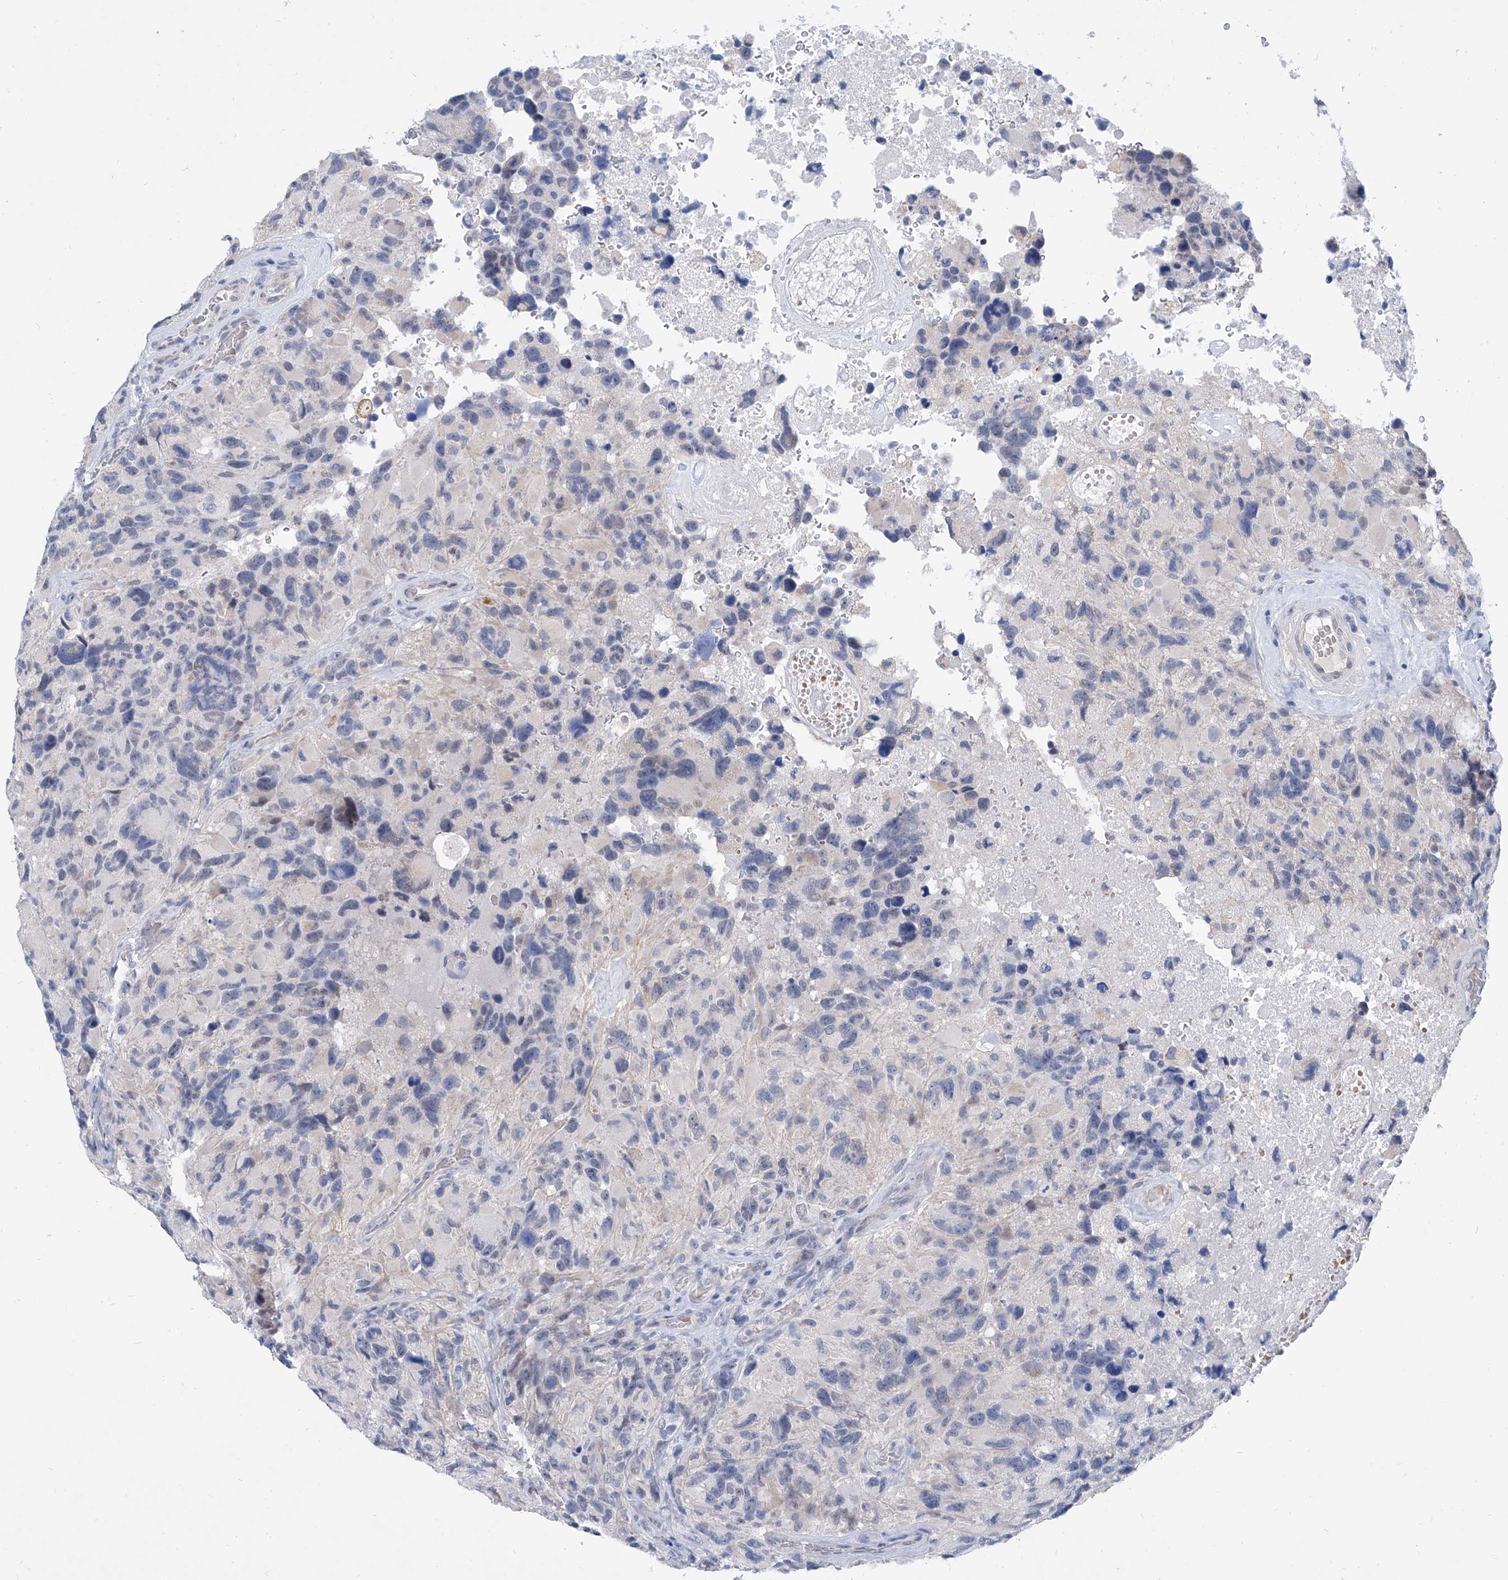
{"staining": {"intensity": "negative", "quantity": "none", "location": "none"}, "tissue": "glioma", "cell_type": "Tumor cells", "image_type": "cancer", "snomed": [{"axis": "morphology", "description": "Glioma, malignant, High grade"}, {"axis": "topography", "description": "Brain"}], "caption": "Image shows no significant protein staining in tumor cells of glioma. (DAB immunohistochemistry (IHC), high magnification).", "gene": "BPTF", "patient": {"sex": "male", "age": 69}}